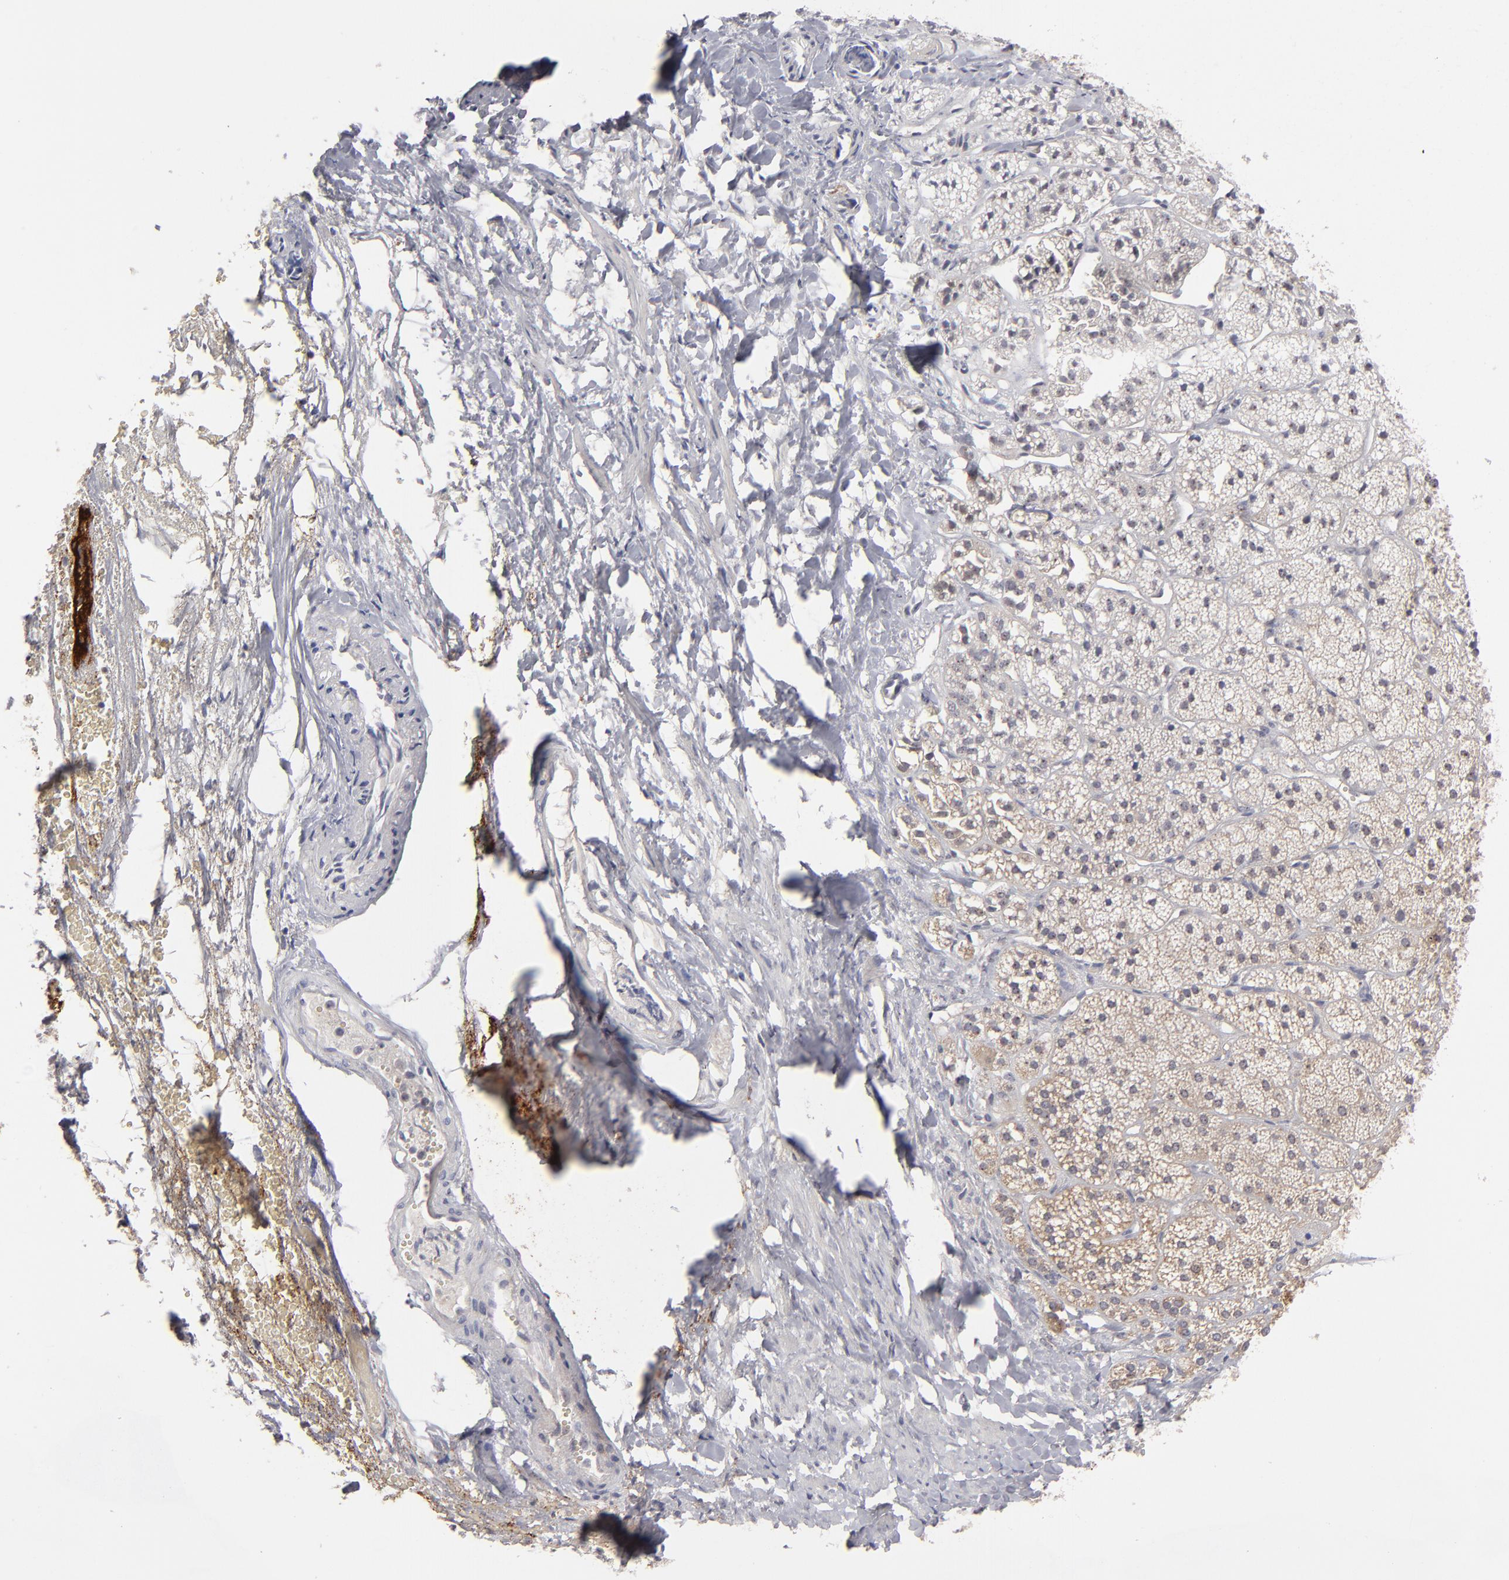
{"staining": {"intensity": "moderate", "quantity": ">75%", "location": "cytoplasmic/membranous"}, "tissue": "adrenal gland", "cell_type": "Glandular cells", "image_type": "normal", "snomed": [{"axis": "morphology", "description": "Normal tissue, NOS"}, {"axis": "topography", "description": "Adrenal gland"}], "caption": "Adrenal gland stained with DAB IHC shows medium levels of moderate cytoplasmic/membranous expression in about >75% of glandular cells. The protein of interest is stained brown, and the nuclei are stained in blue (DAB (3,3'-diaminobenzidine) IHC with brightfield microscopy, high magnification).", "gene": "GLCCI1", "patient": {"sex": "female", "age": 71}}